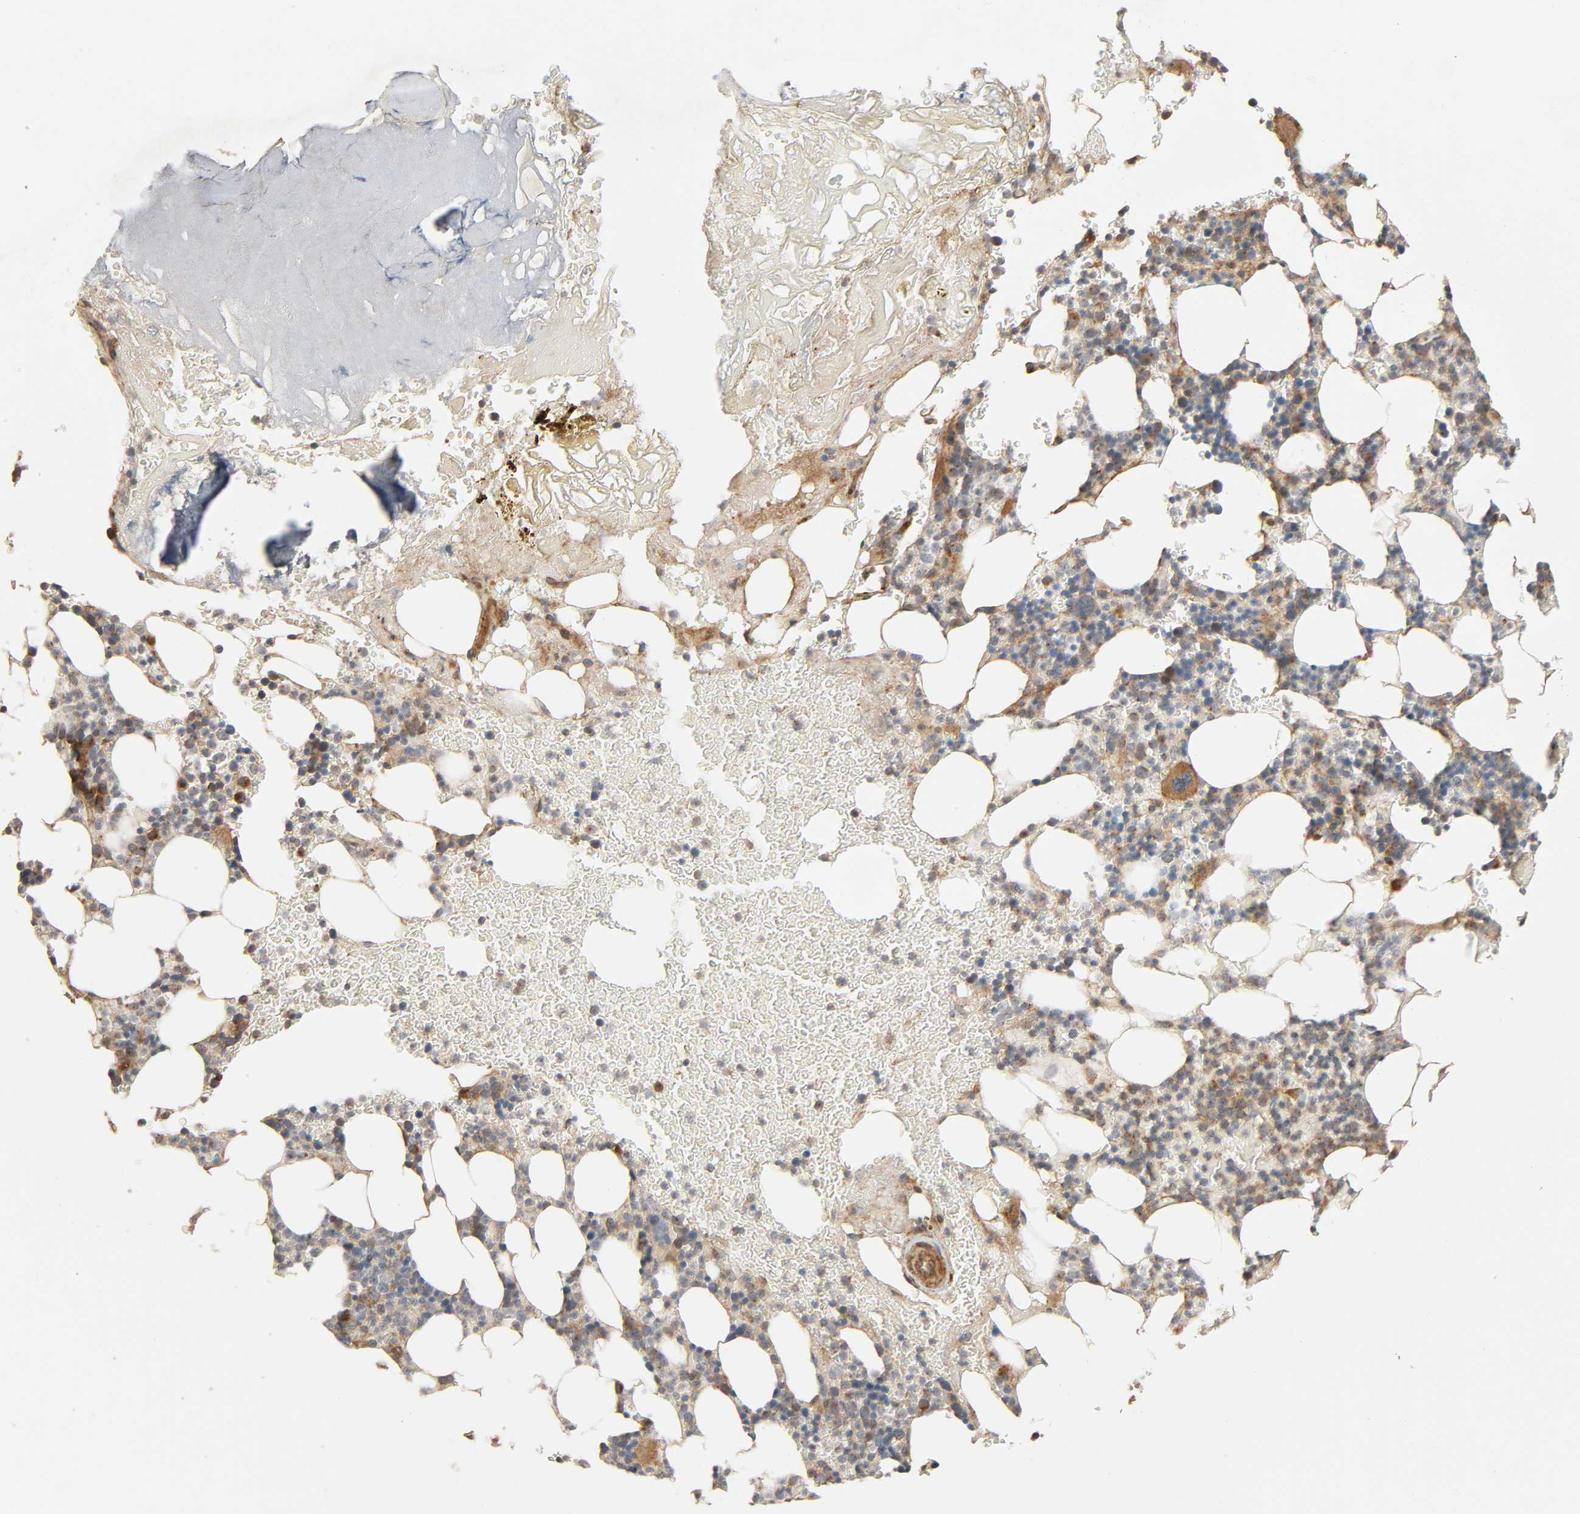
{"staining": {"intensity": "moderate", "quantity": "<25%", "location": "cytoplasmic/membranous,nuclear"}, "tissue": "bone marrow", "cell_type": "Hematopoietic cells", "image_type": "normal", "snomed": [{"axis": "morphology", "description": "Normal tissue, NOS"}, {"axis": "topography", "description": "Bone marrow"}], "caption": "Bone marrow stained for a protein shows moderate cytoplasmic/membranous,nuclear positivity in hematopoietic cells. The protein is shown in brown color, while the nuclei are stained blue.", "gene": "SGSM1", "patient": {"sex": "female", "age": 73}}